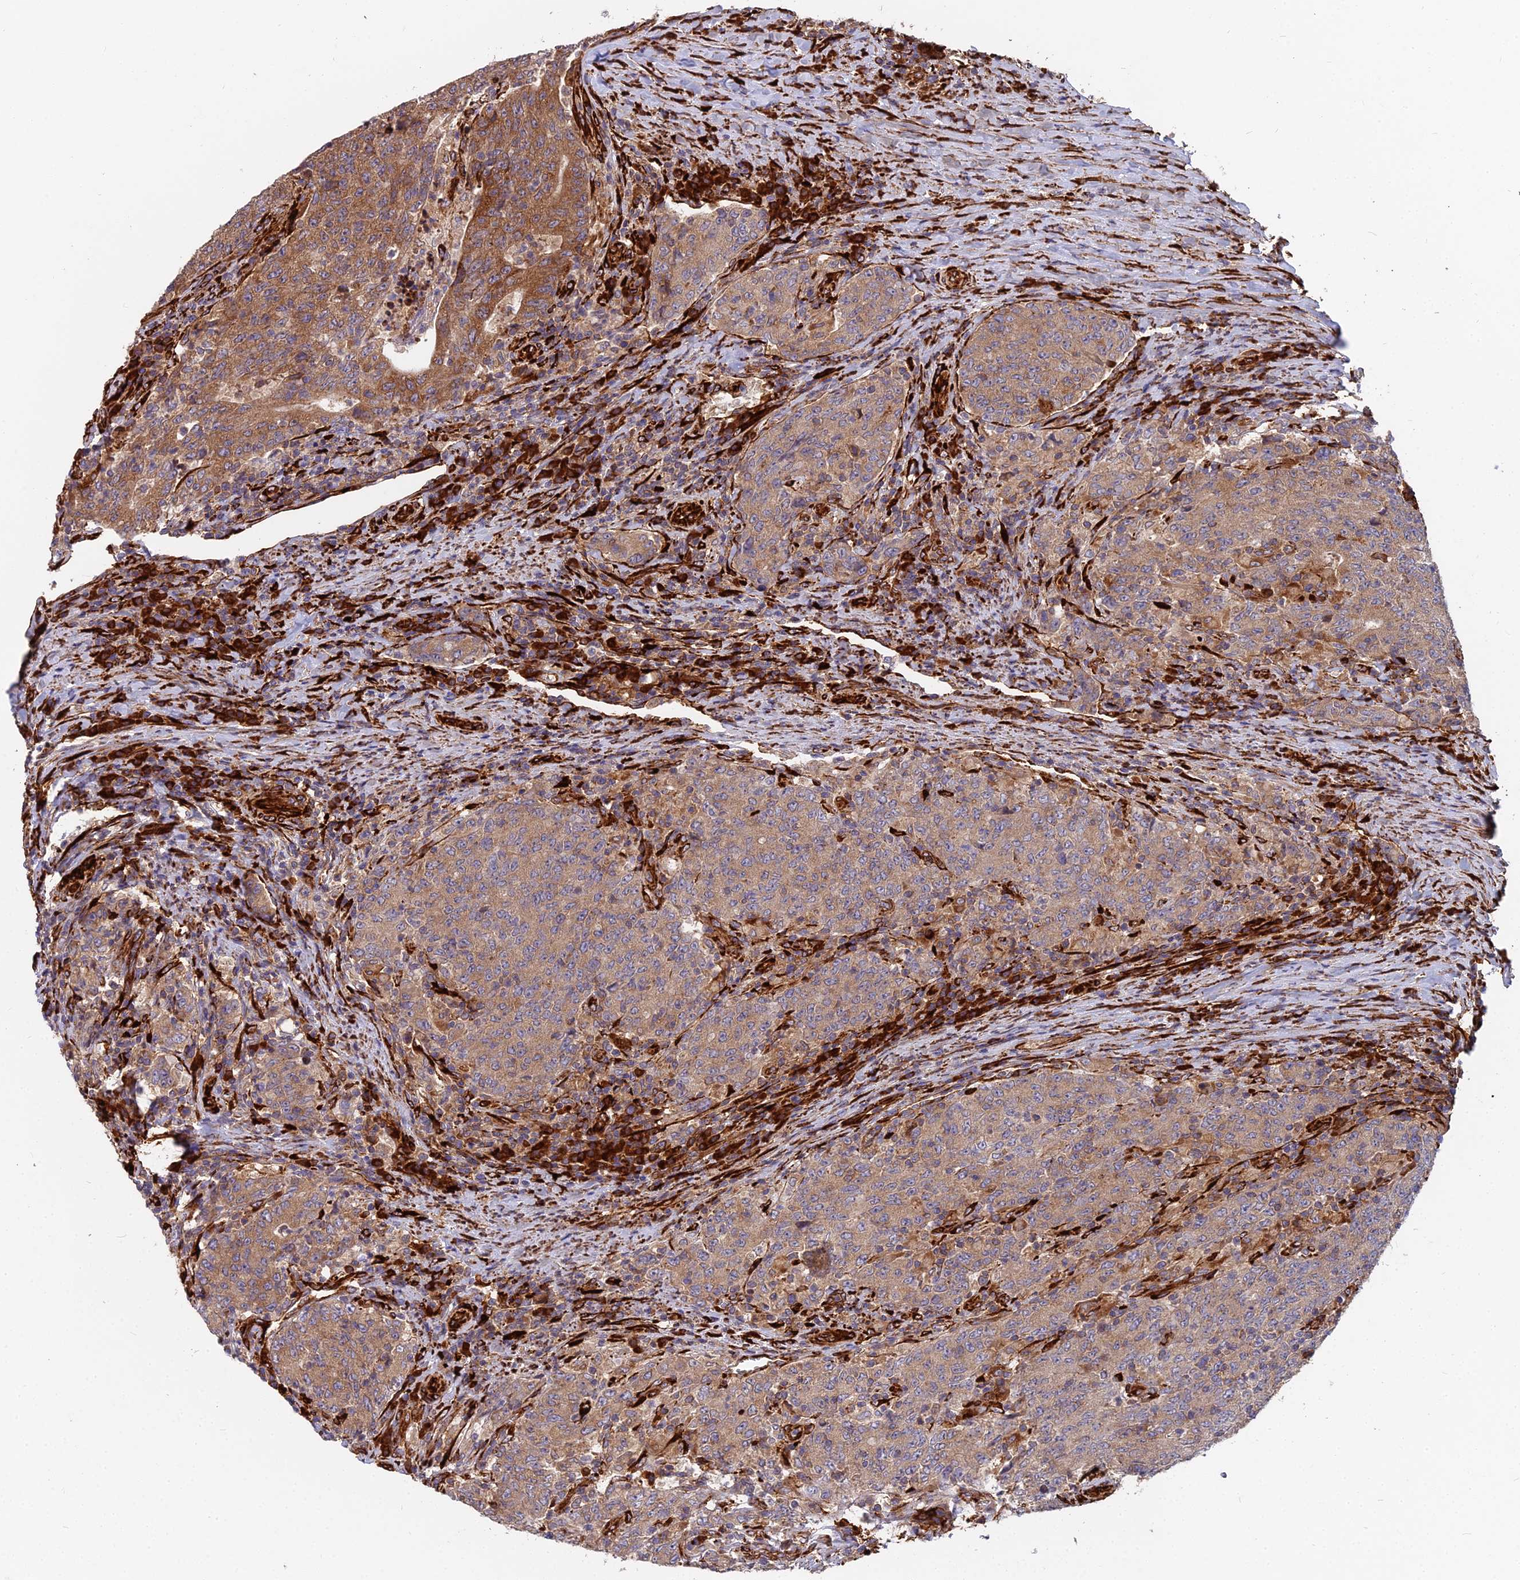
{"staining": {"intensity": "moderate", "quantity": ">75%", "location": "cytoplasmic/membranous"}, "tissue": "colorectal cancer", "cell_type": "Tumor cells", "image_type": "cancer", "snomed": [{"axis": "morphology", "description": "Adenocarcinoma, NOS"}, {"axis": "topography", "description": "Colon"}], "caption": "Protein staining of adenocarcinoma (colorectal) tissue shows moderate cytoplasmic/membranous positivity in about >75% of tumor cells.", "gene": "NDUFAF7", "patient": {"sex": "female", "age": 75}}